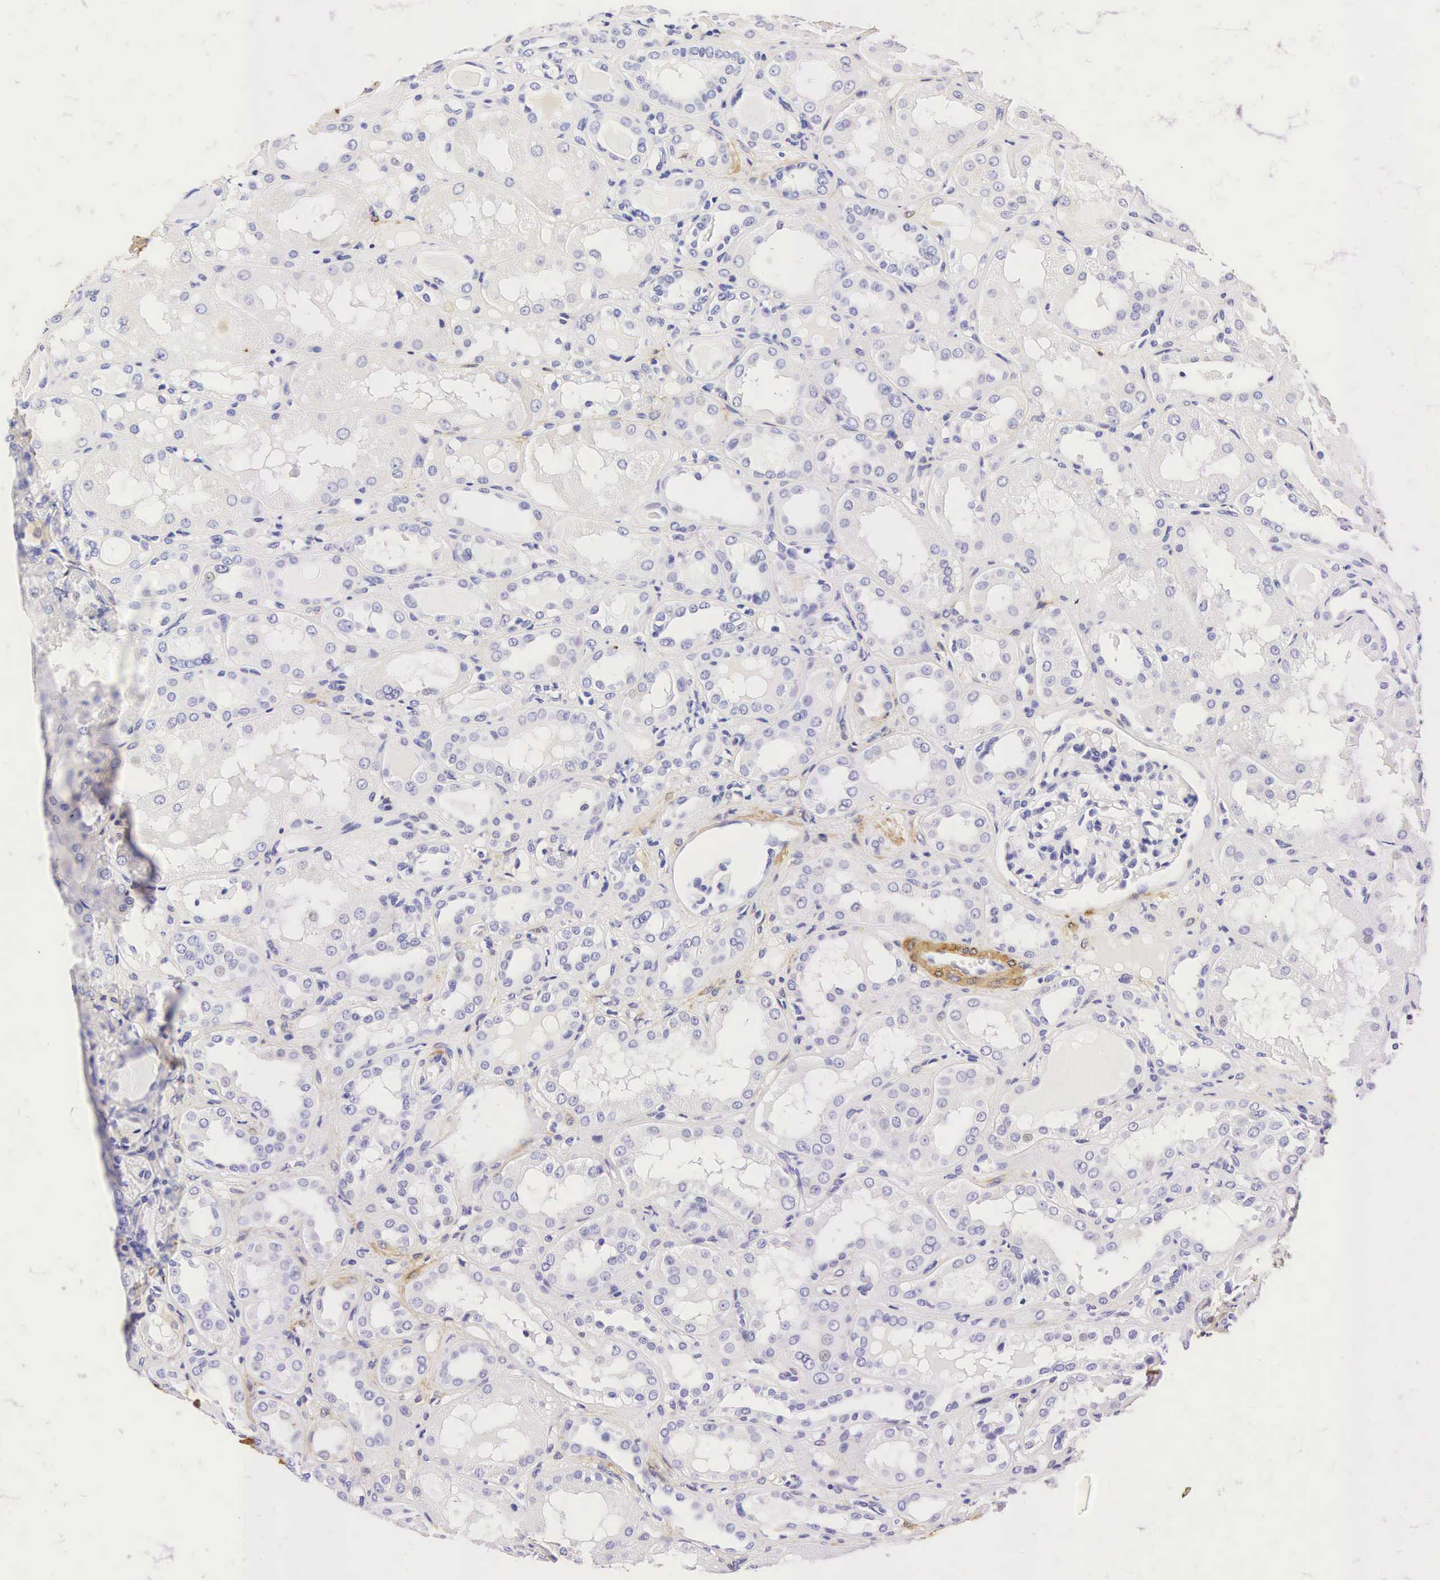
{"staining": {"intensity": "negative", "quantity": "none", "location": "none"}, "tissue": "kidney", "cell_type": "Cells in glomeruli", "image_type": "normal", "snomed": [{"axis": "morphology", "description": "Normal tissue, NOS"}, {"axis": "topography", "description": "Kidney"}], "caption": "Cells in glomeruli are negative for protein expression in benign human kidney. The staining was performed using DAB to visualize the protein expression in brown, while the nuclei were stained in blue with hematoxylin (Magnification: 20x).", "gene": "CNN1", "patient": {"sex": "male", "age": 36}}